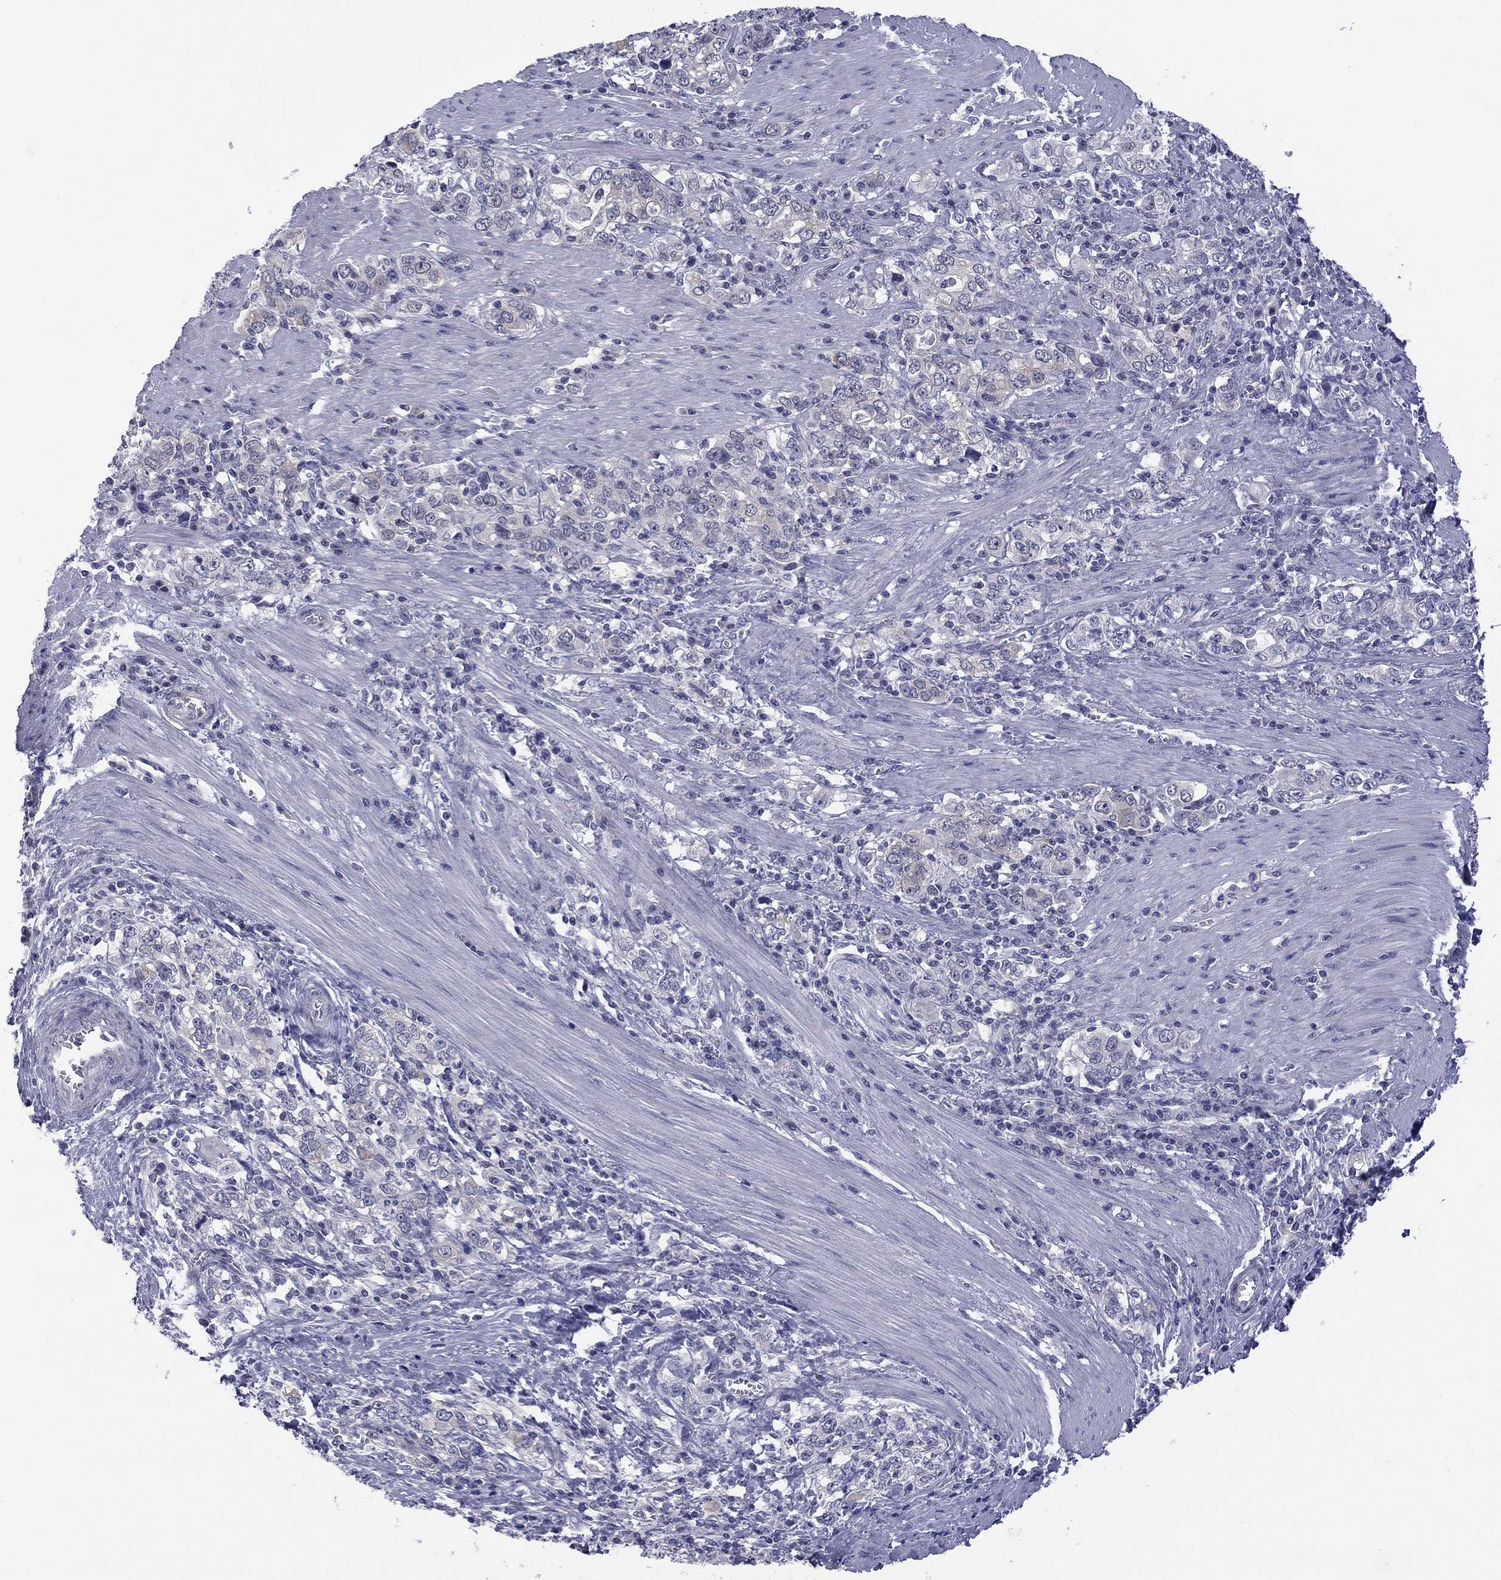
{"staining": {"intensity": "negative", "quantity": "none", "location": "none"}, "tissue": "stomach cancer", "cell_type": "Tumor cells", "image_type": "cancer", "snomed": [{"axis": "morphology", "description": "Adenocarcinoma, NOS"}, {"axis": "topography", "description": "Stomach, lower"}], "caption": "Adenocarcinoma (stomach) stained for a protein using IHC demonstrates no expression tumor cells.", "gene": "POU5F2", "patient": {"sex": "female", "age": 72}}